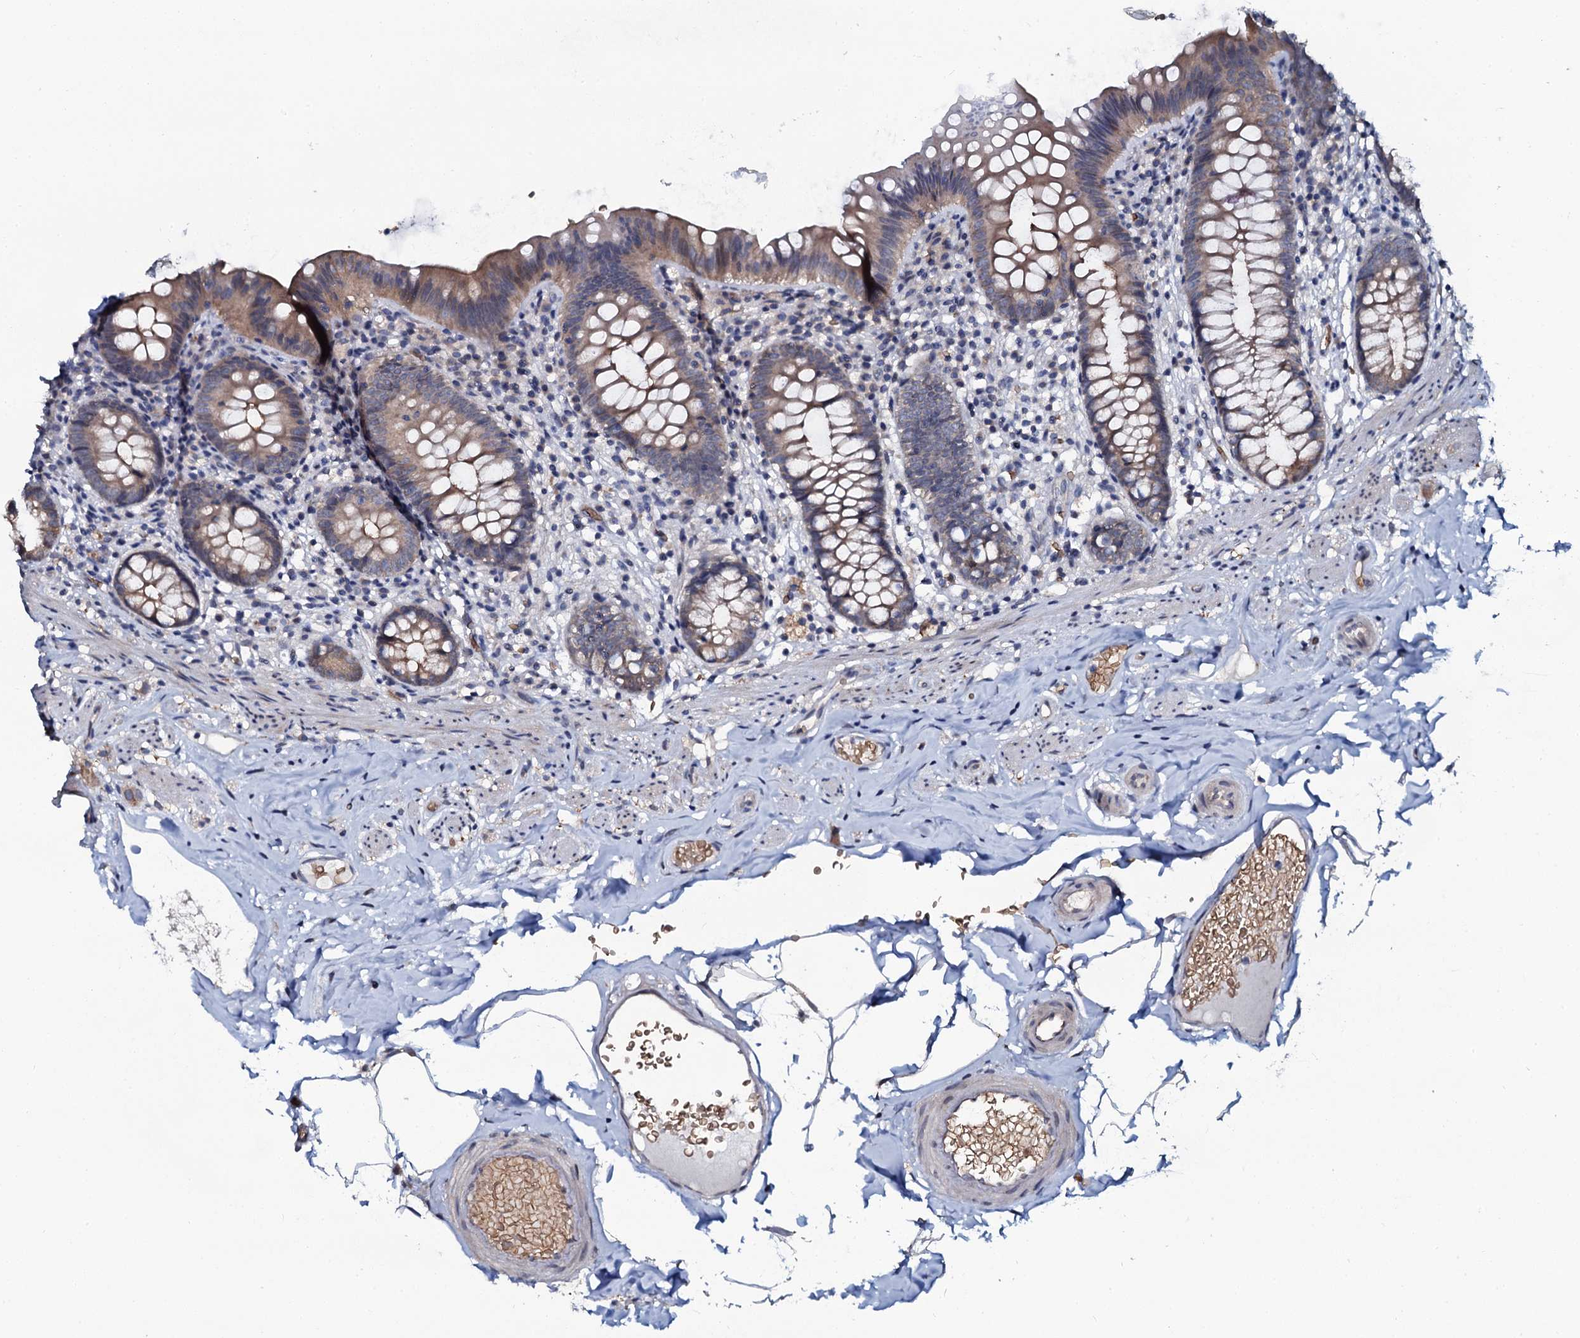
{"staining": {"intensity": "moderate", "quantity": ">75%", "location": "cytoplasmic/membranous"}, "tissue": "appendix", "cell_type": "Glandular cells", "image_type": "normal", "snomed": [{"axis": "morphology", "description": "Normal tissue, NOS"}, {"axis": "topography", "description": "Appendix"}], "caption": "Protein expression analysis of benign appendix shows moderate cytoplasmic/membranous staining in about >75% of glandular cells. (DAB (3,3'-diaminobenzidine) IHC with brightfield microscopy, high magnification).", "gene": "C10orf88", "patient": {"sex": "male", "age": 55}}